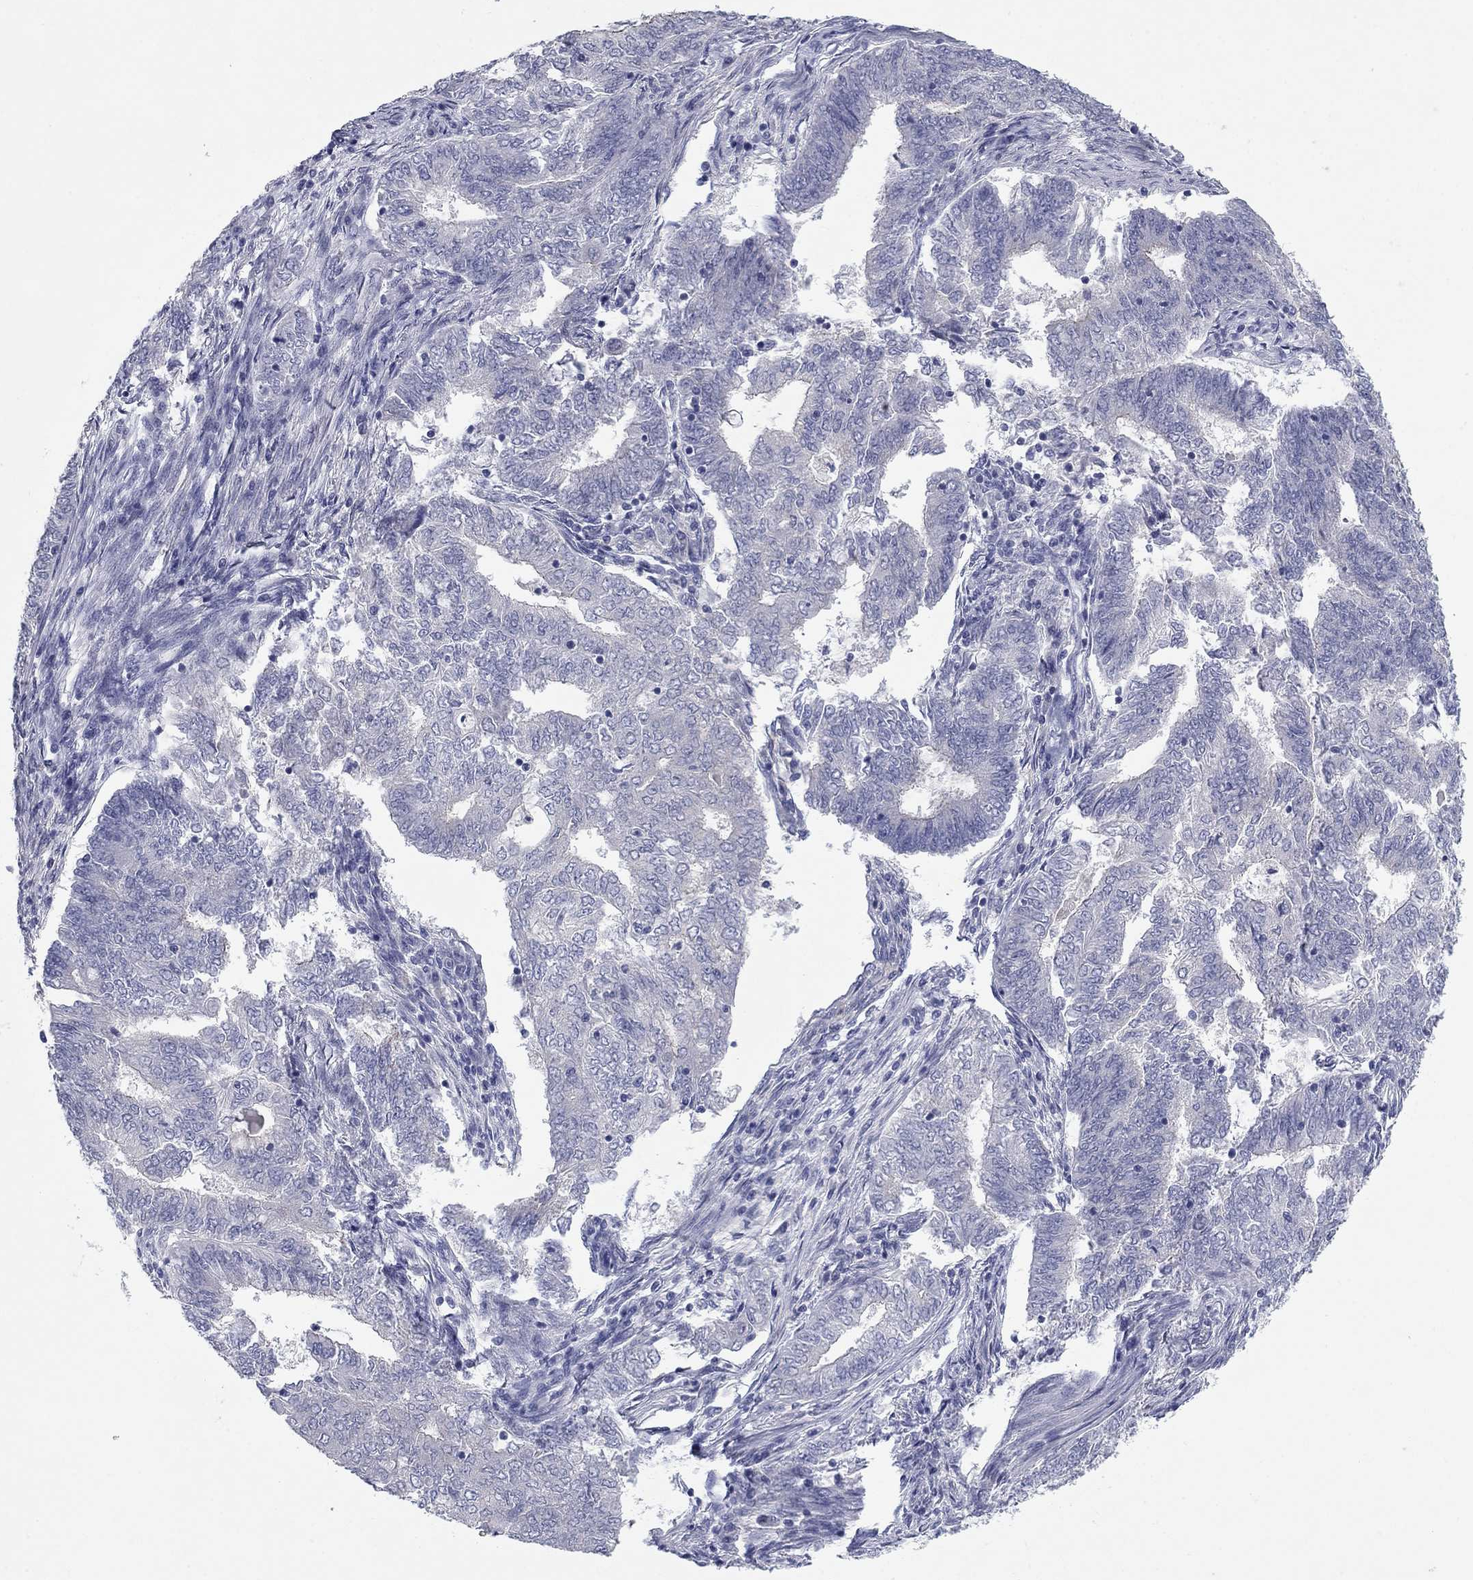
{"staining": {"intensity": "negative", "quantity": "none", "location": "none"}, "tissue": "endometrial cancer", "cell_type": "Tumor cells", "image_type": "cancer", "snomed": [{"axis": "morphology", "description": "Adenocarcinoma, NOS"}, {"axis": "topography", "description": "Endometrium"}], "caption": "Immunohistochemistry (IHC) of endometrial adenocarcinoma demonstrates no staining in tumor cells.", "gene": "CNTNAP4", "patient": {"sex": "female", "age": 62}}